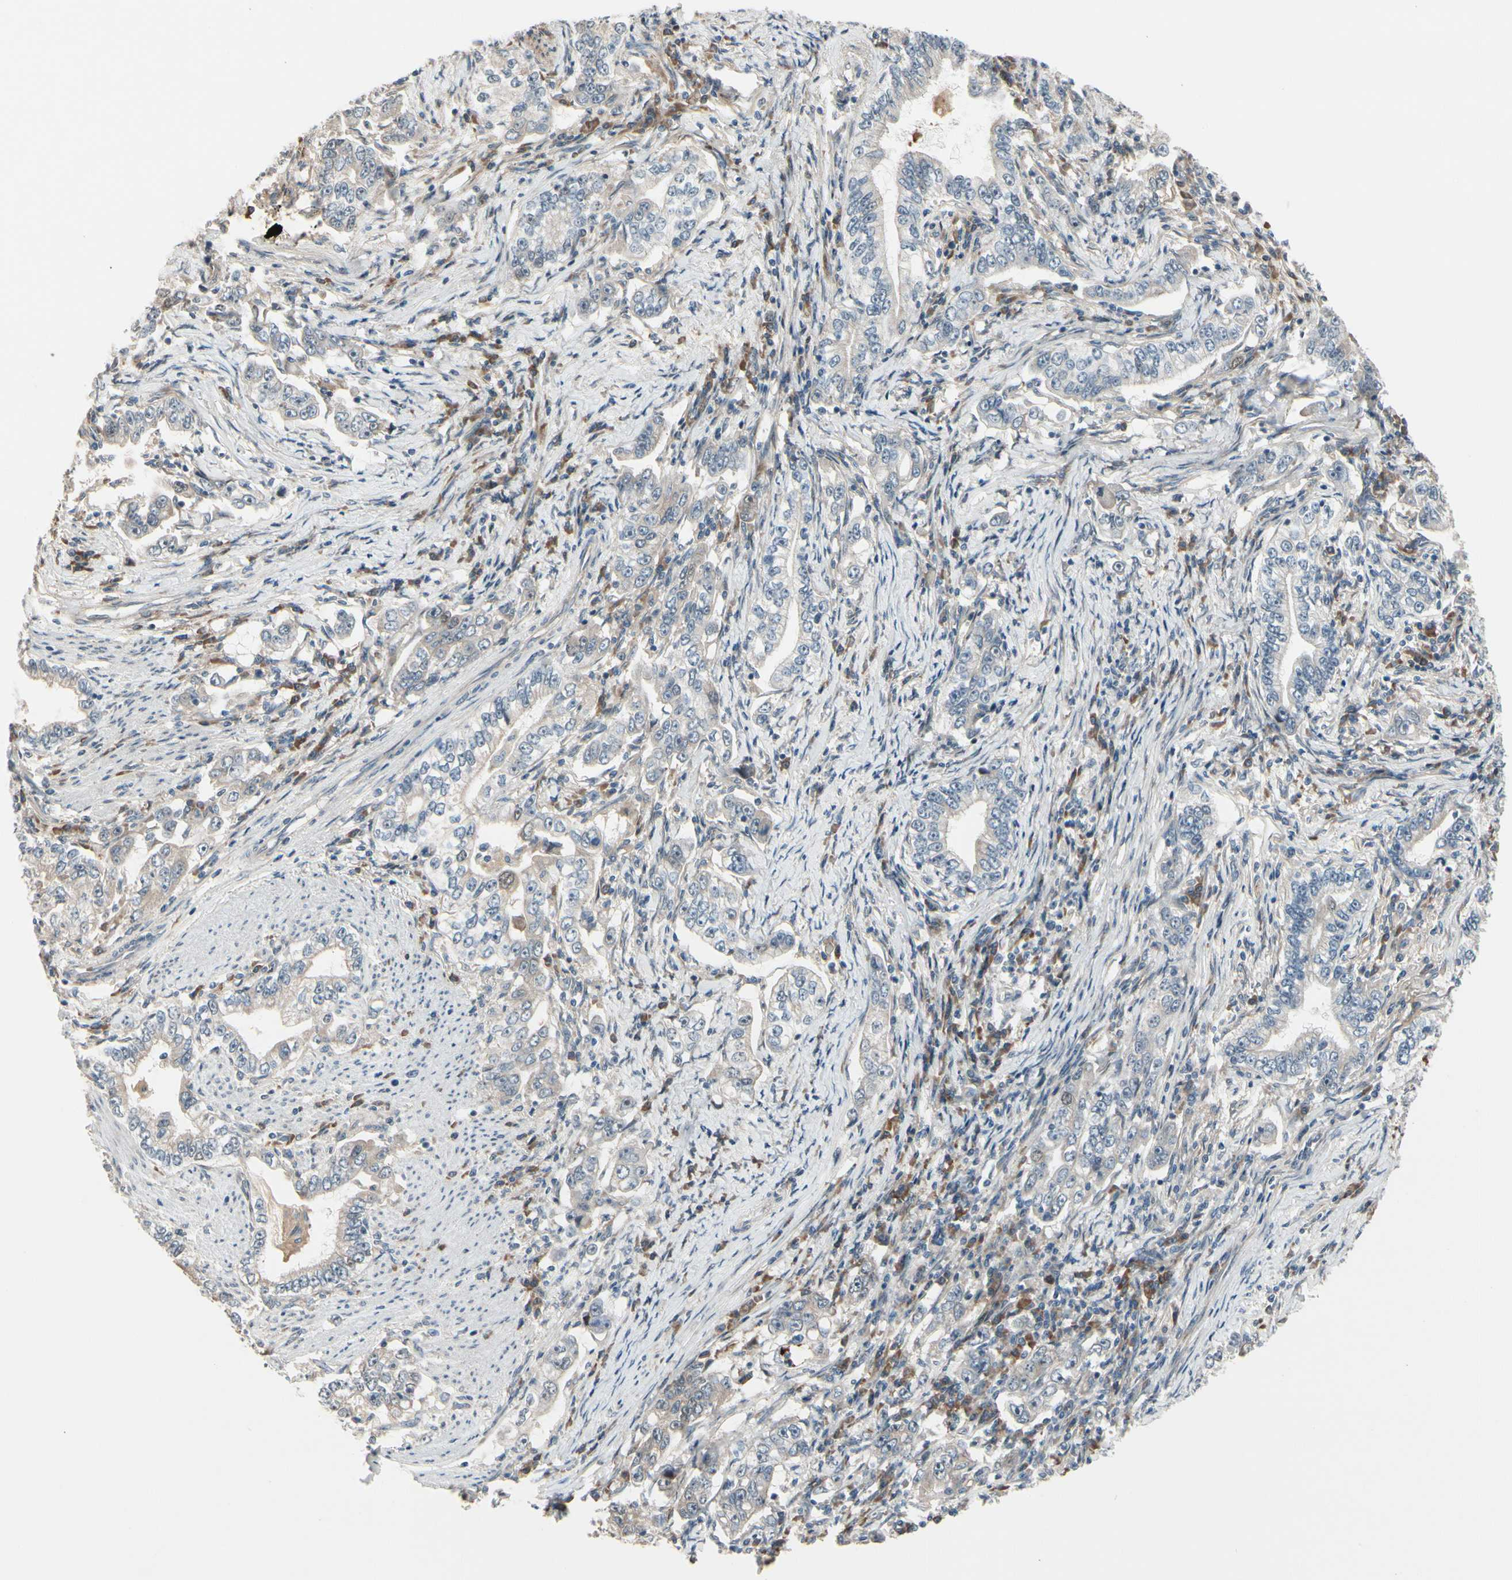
{"staining": {"intensity": "weak", "quantity": "<25%", "location": "cytoplasmic/membranous"}, "tissue": "stomach cancer", "cell_type": "Tumor cells", "image_type": "cancer", "snomed": [{"axis": "morphology", "description": "Adenocarcinoma, NOS"}, {"axis": "topography", "description": "Stomach, lower"}], "caption": "Tumor cells are negative for protein expression in human stomach adenocarcinoma.", "gene": "SNX29", "patient": {"sex": "female", "age": 72}}